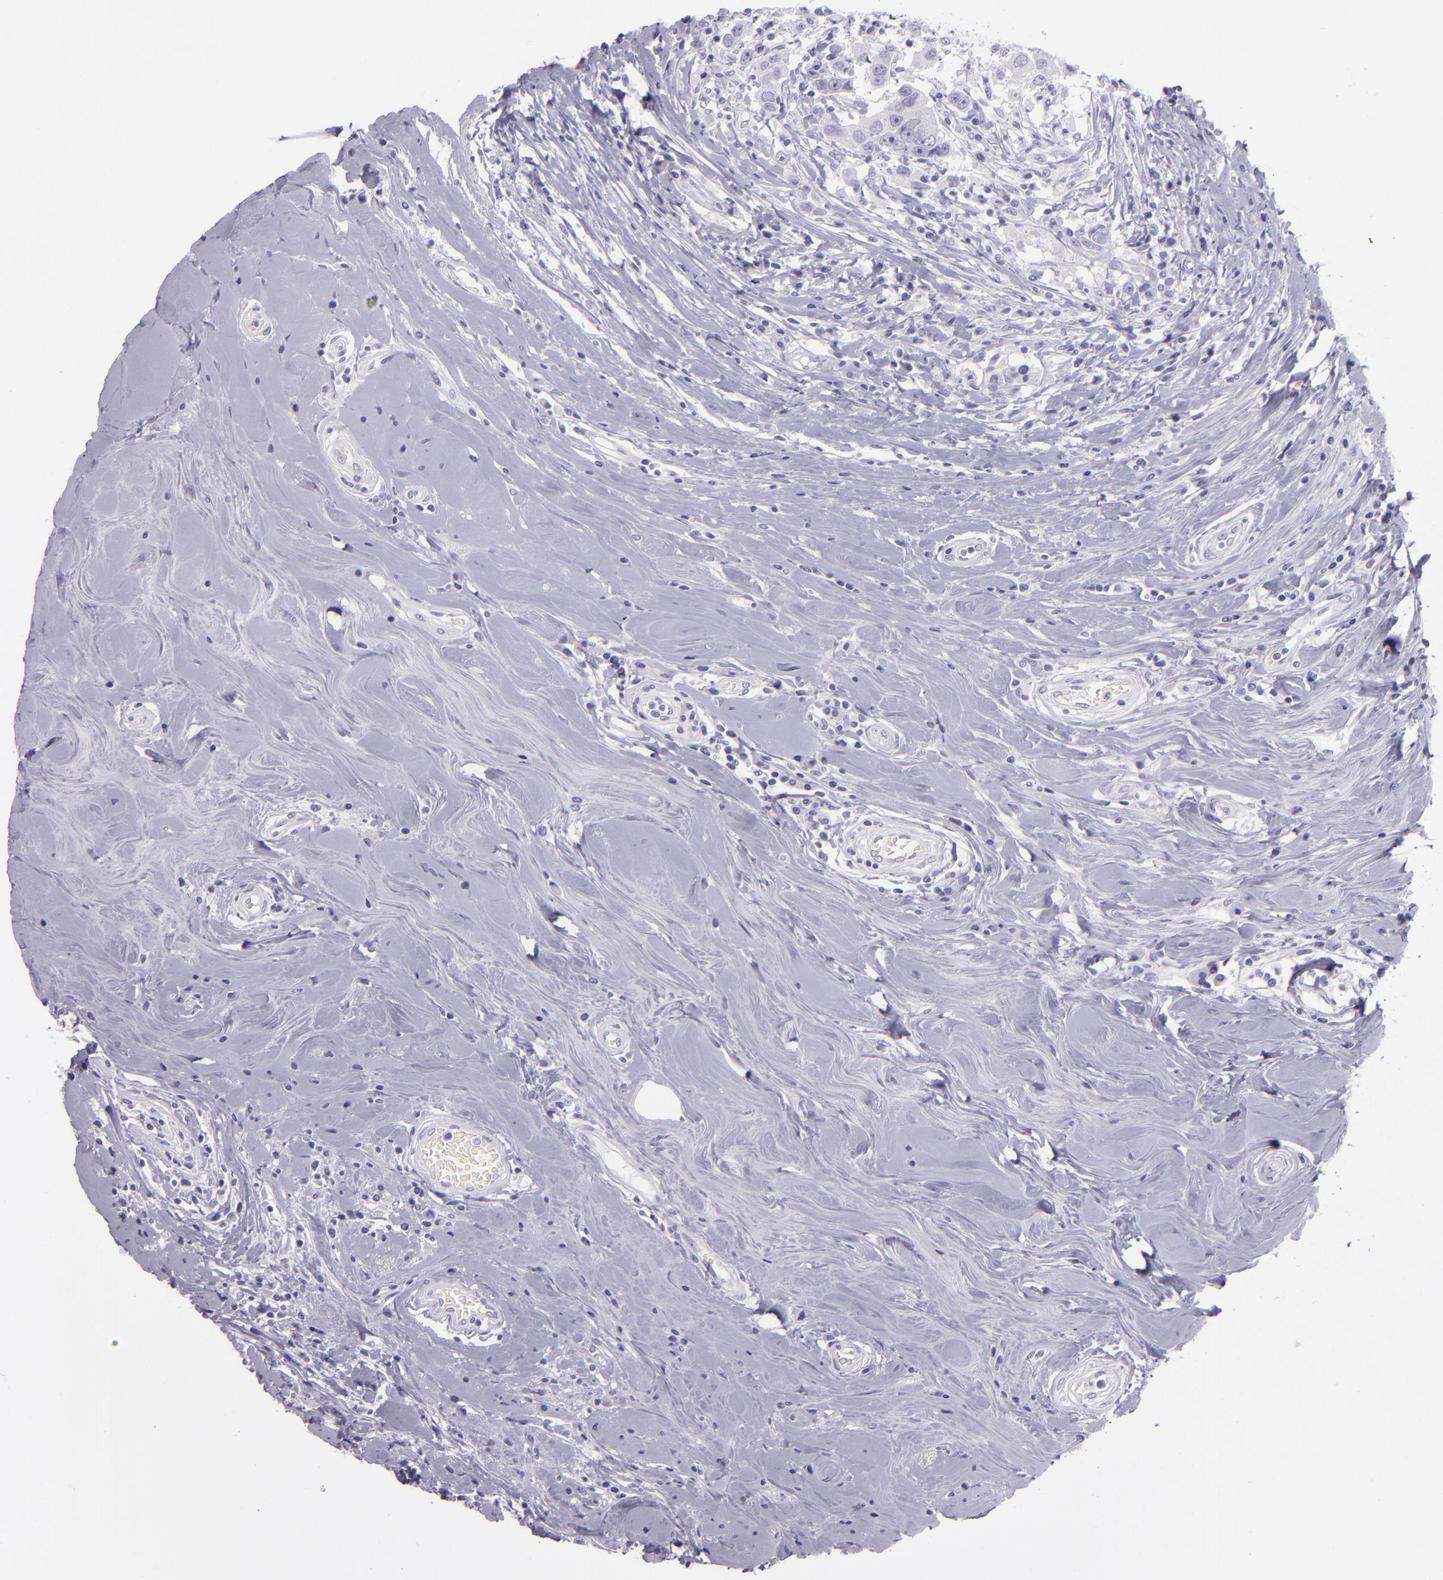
{"staining": {"intensity": "negative", "quantity": "none", "location": "none"}, "tissue": "breast cancer", "cell_type": "Tumor cells", "image_type": "cancer", "snomed": [{"axis": "morphology", "description": "Duct carcinoma"}, {"axis": "topography", "description": "Breast"}], "caption": "High power microscopy image of an immunohistochemistry photomicrograph of invasive ductal carcinoma (breast), revealing no significant expression in tumor cells.", "gene": "CR2", "patient": {"sex": "female", "age": 27}}